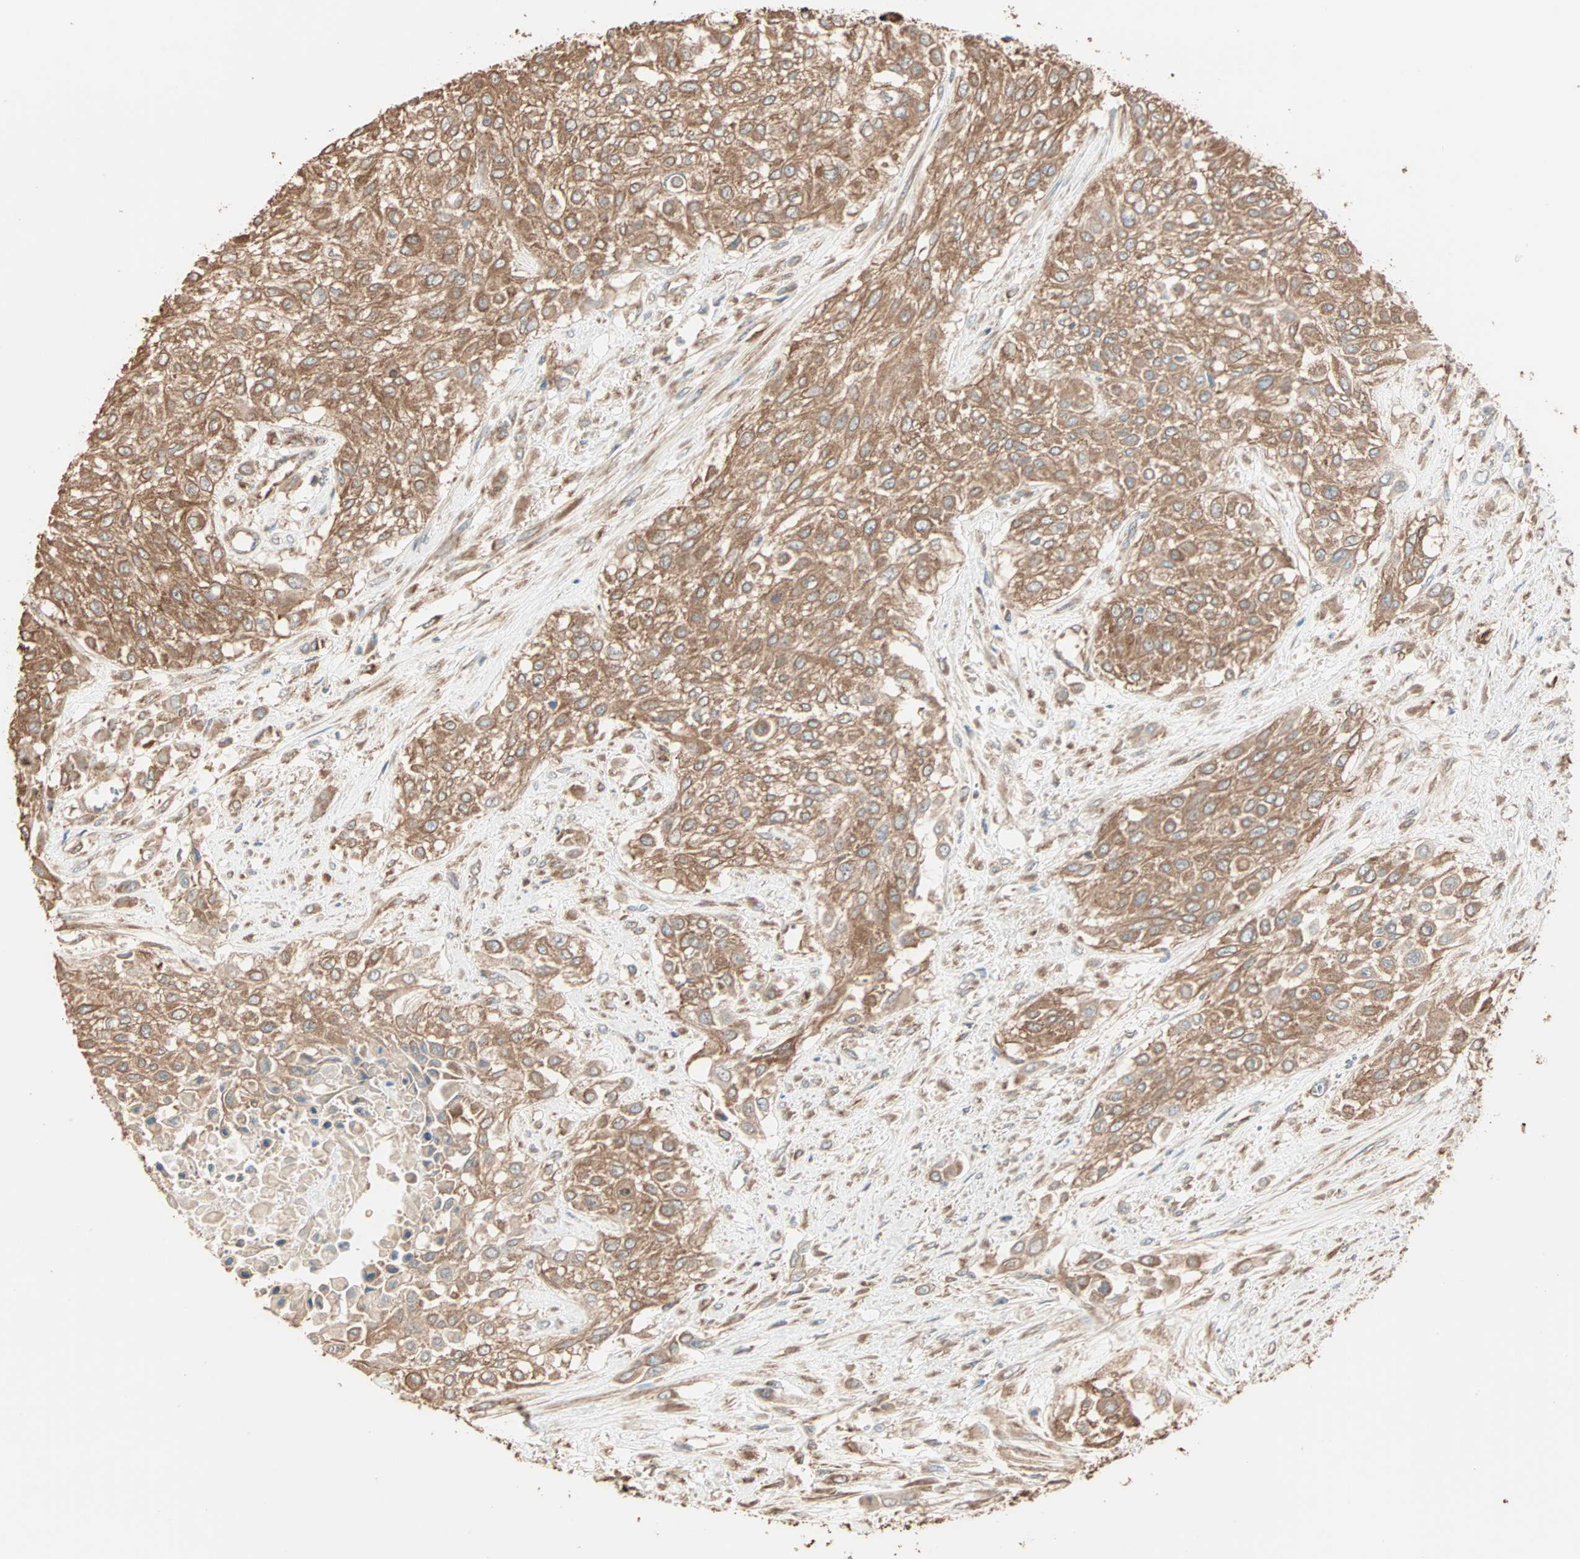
{"staining": {"intensity": "moderate", "quantity": ">75%", "location": "cytoplasmic/membranous"}, "tissue": "urothelial cancer", "cell_type": "Tumor cells", "image_type": "cancer", "snomed": [{"axis": "morphology", "description": "Urothelial carcinoma, High grade"}, {"axis": "topography", "description": "Urinary bladder"}], "caption": "Tumor cells reveal medium levels of moderate cytoplasmic/membranous expression in about >75% of cells in high-grade urothelial carcinoma.", "gene": "EIF4G2", "patient": {"sex": "male", "age": 57}}